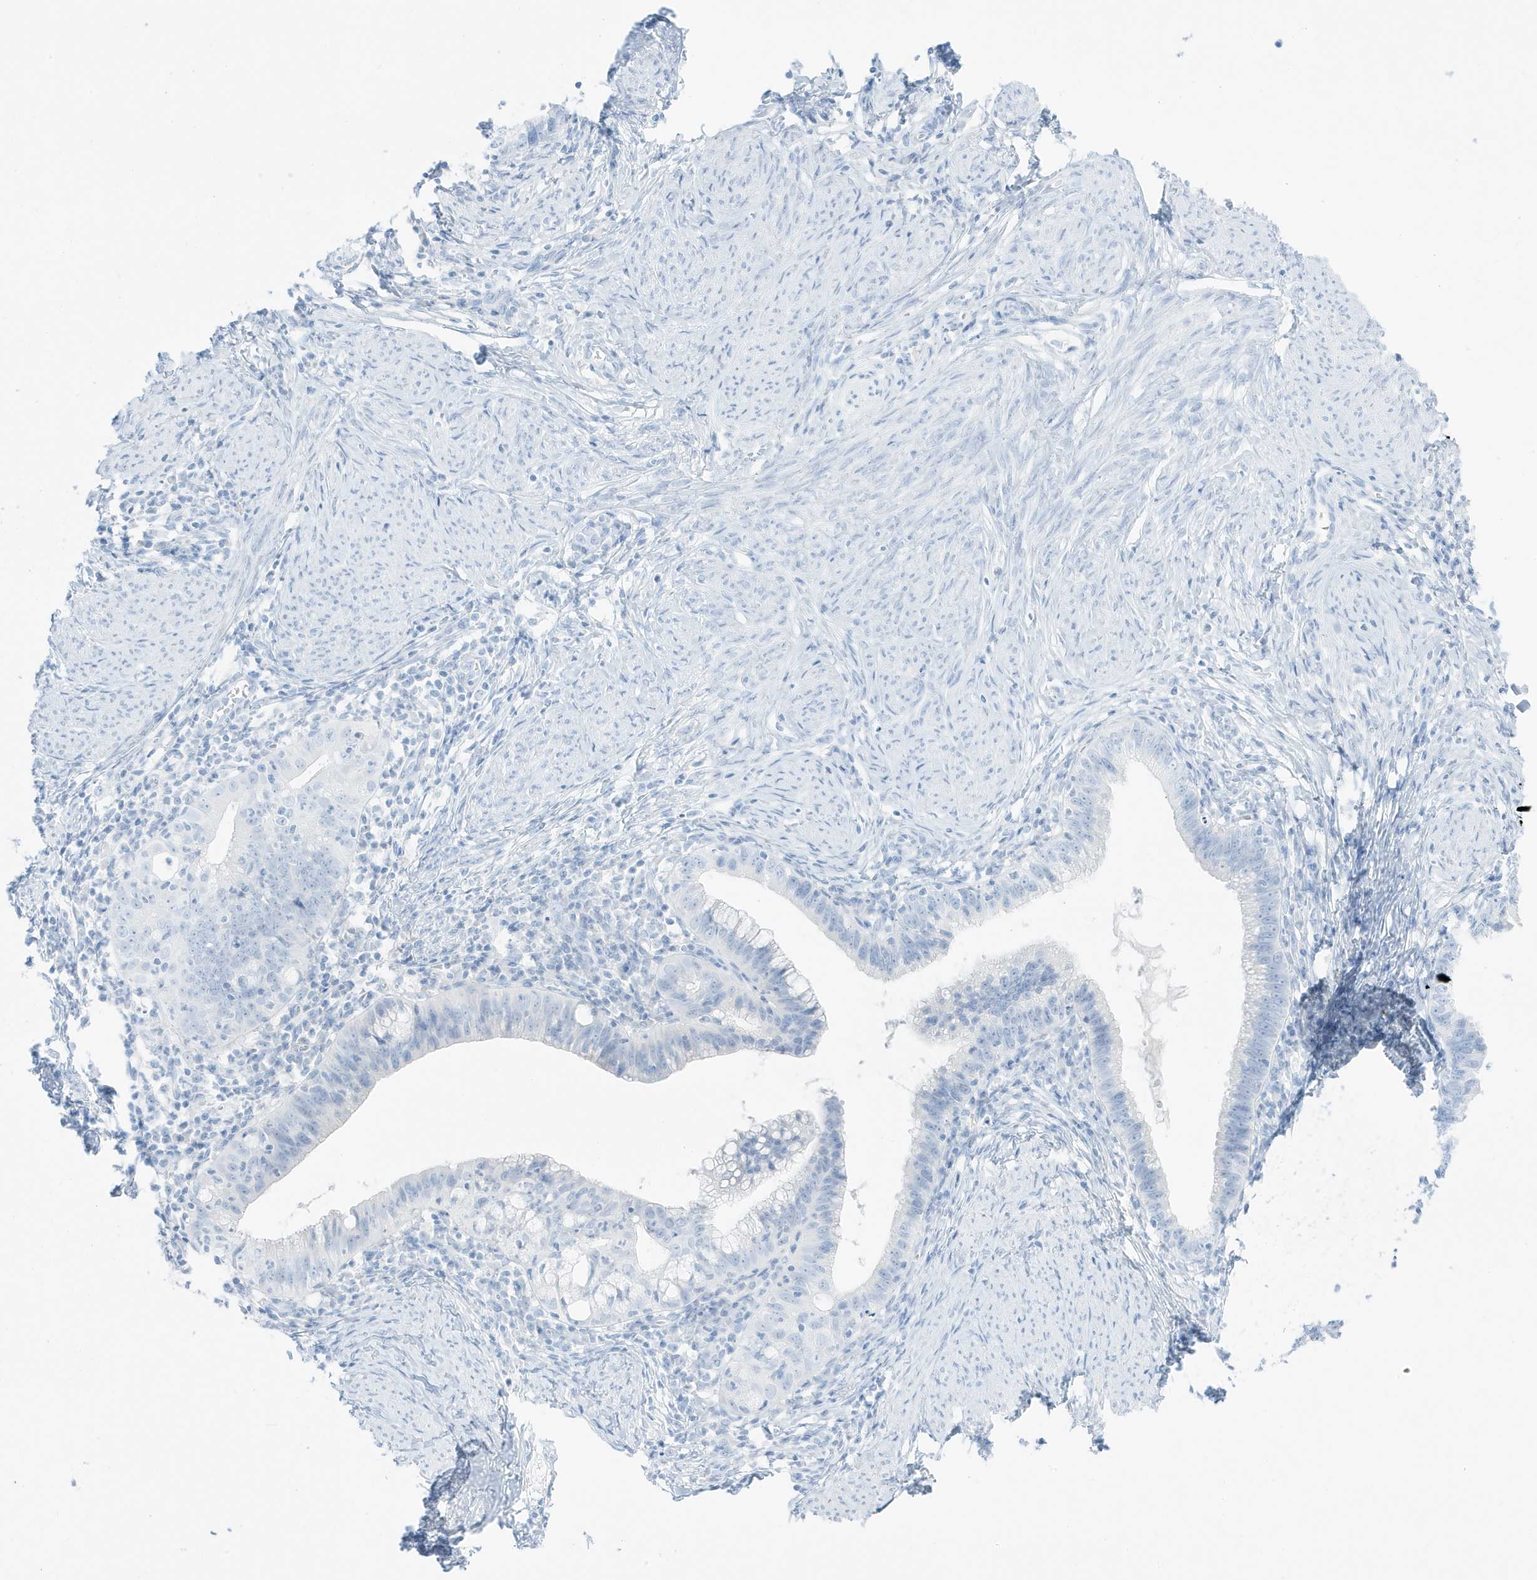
{"staining": {"intensity": "negative", "quantity": "none", "location": "none"}, "tissue": "cervical cancer", "cell_type": "Tumor cells", "image_type": "cancer", "snomed": [{"axis": "morphology", "description": "Adenocarcinoma, NOS"}, {"axis": "topography", "description": "Cervix"}], "caption": "This is an immunohistochemistry (IHC) histopathology image of human cervical cancer. There is no staining in tumor cells.", "gene": "SLC22A13", "patient": {"sex": "female", "age": 36}}